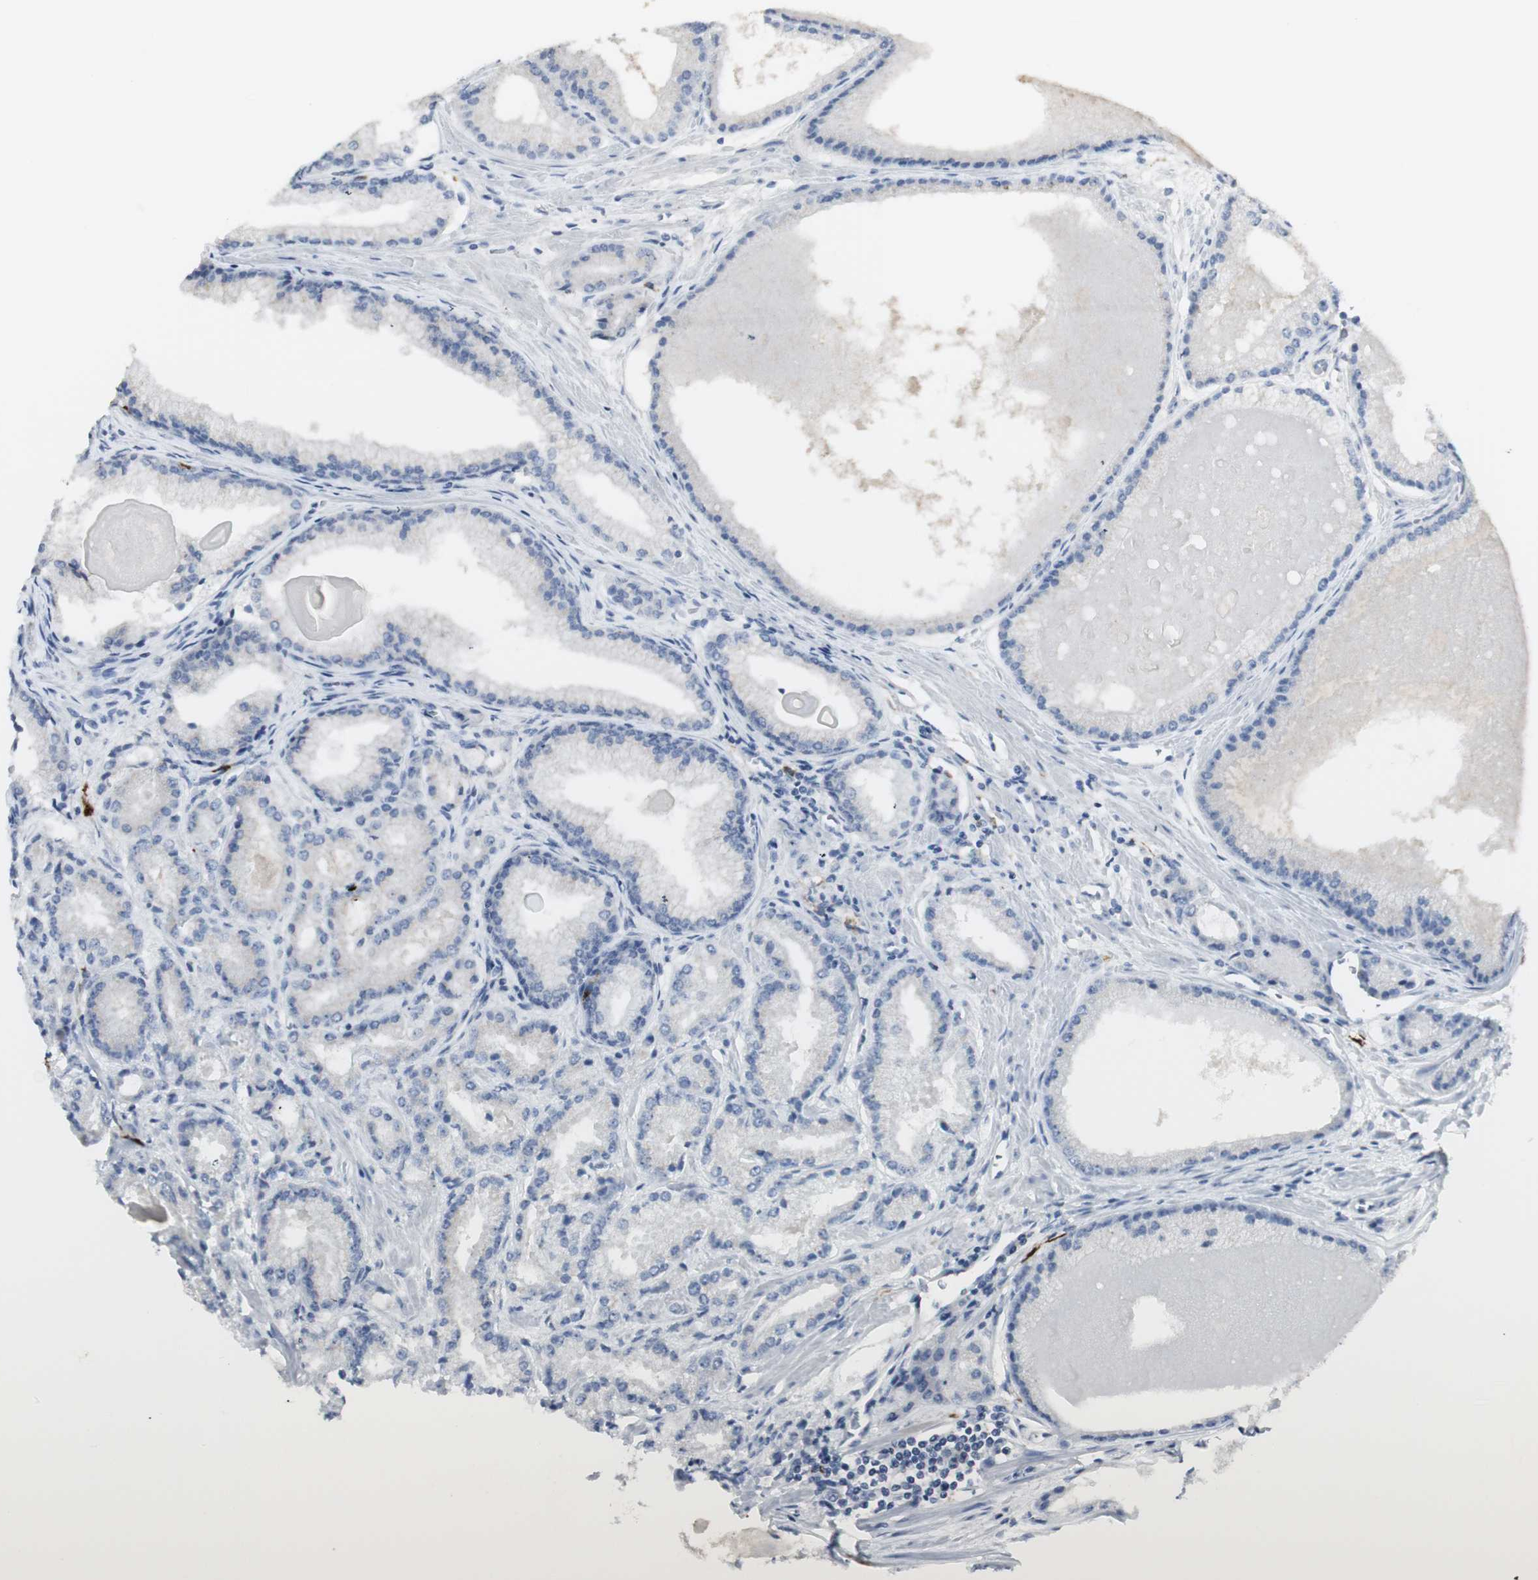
{"staining": {"intensity": "negative", "quantity": "none", "location": "none"}, "tissue": "prostate cancer", "cell_type": "Tumor cells", "image_type": "cancer", "snomed": [{"axis": "morphology", "description": "Adenocarcinoma, Low grade"}, {"axis": "topography", "description": "Prostate"}], "caption": "This is an immunohistochemistry (IHC) image of prostate low-grade adenocarcinoma. There is no staining in tumor cells.", "gene": "CD207", "patient": {"sex": "male", "age": 59}}